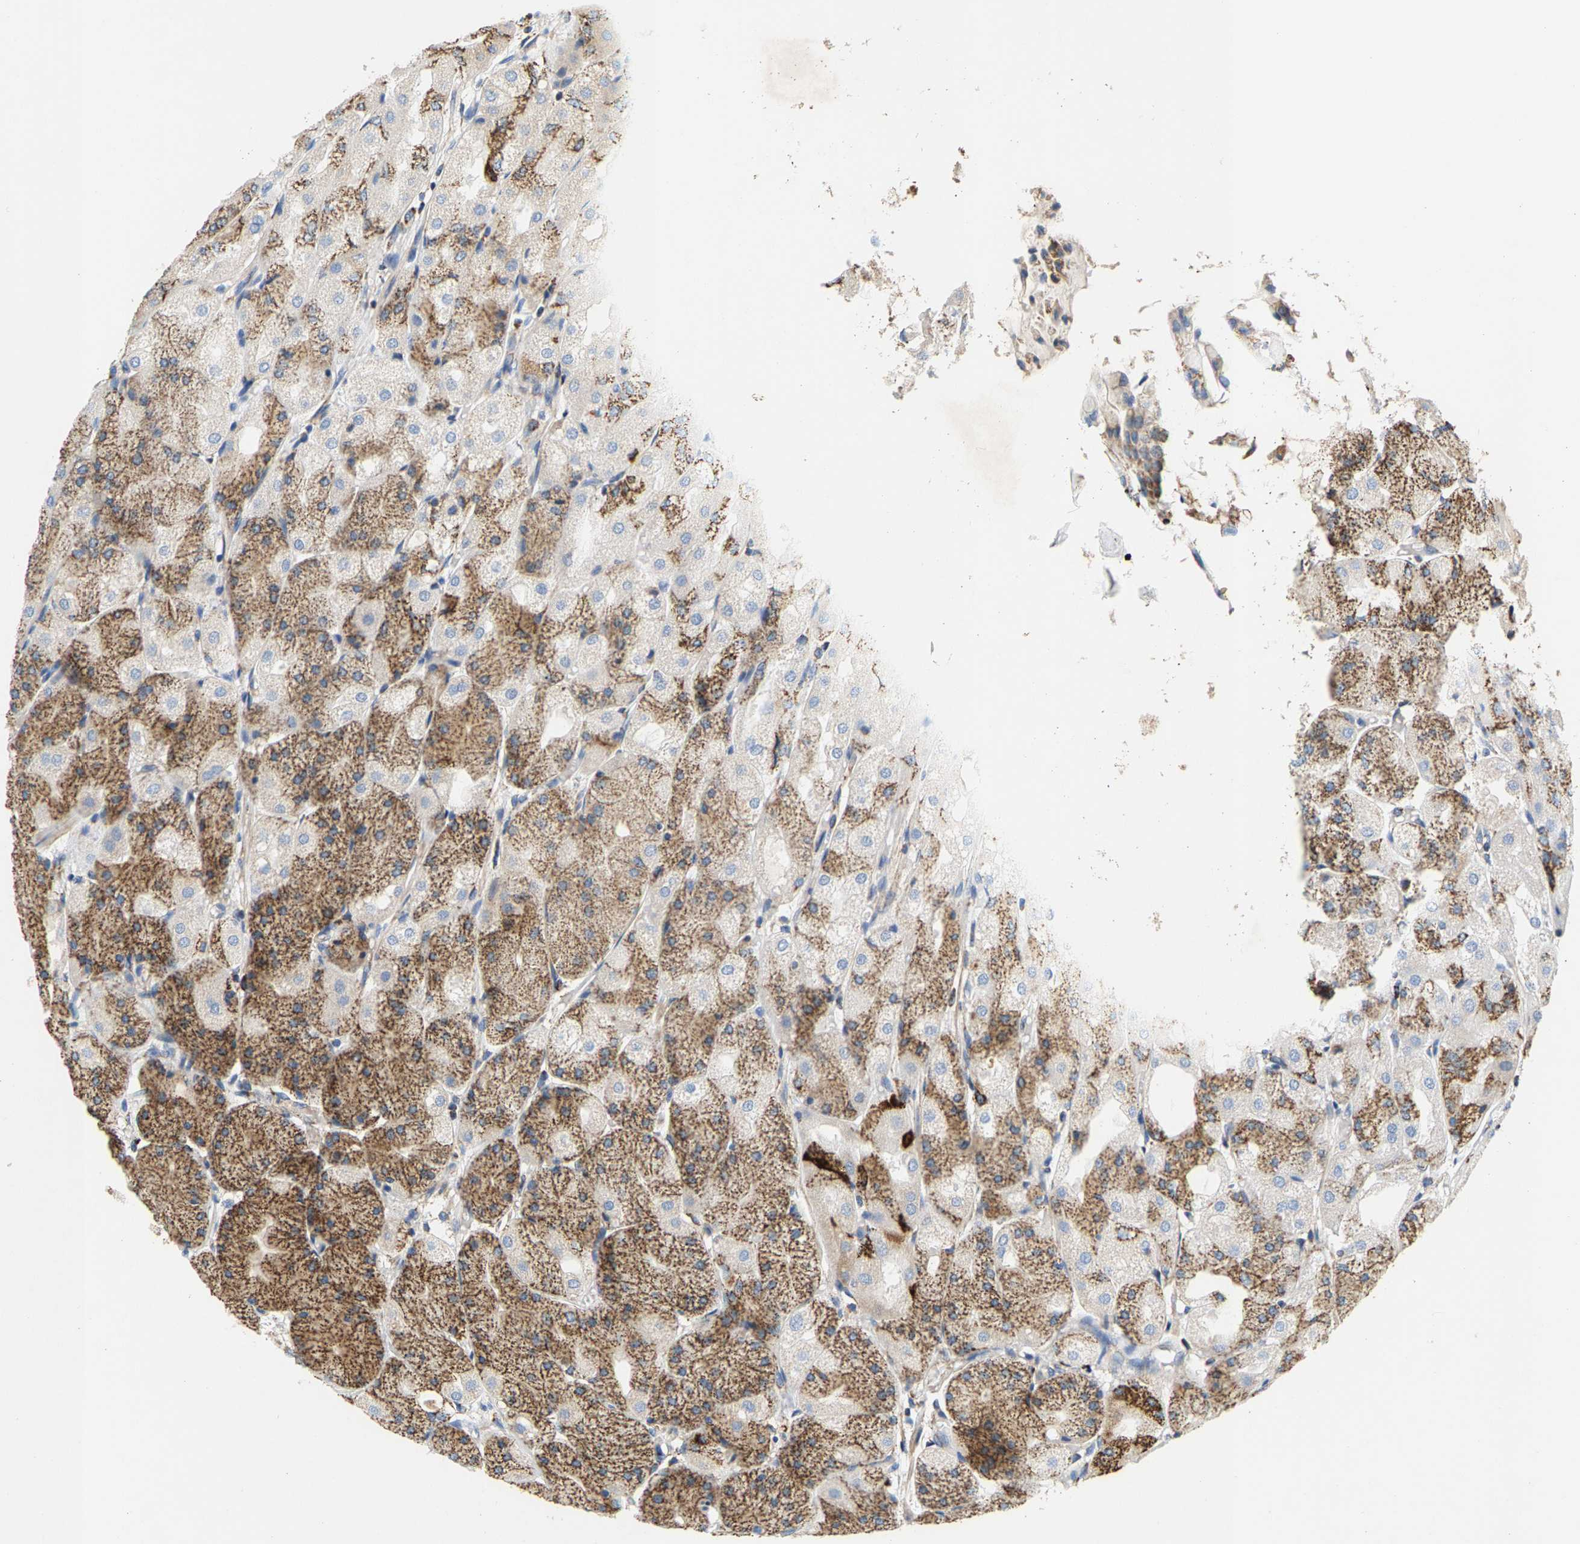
{"staining": {"intensity": "moderate", "quantity": ">75%", "location": "cytoplasmic/membranous"}, "tissue": "stomach", "cell_type": "Glandular cells", "image_type": "normal", "snomed": [{"axis": "morphology", "description": "Normal tissue, NOS"}, {"axis": "topography", "description": "Stomach, upper"}], "caption": "The image shows a brown stain indicating the presence of a protein in the cytoplasmic/membranous of glandular cells in stomach. (DAB IHC with brightfield microscopy, high magnification).", "gene": "SHMT2", "patient": {"sex": "male", "age": 72}}